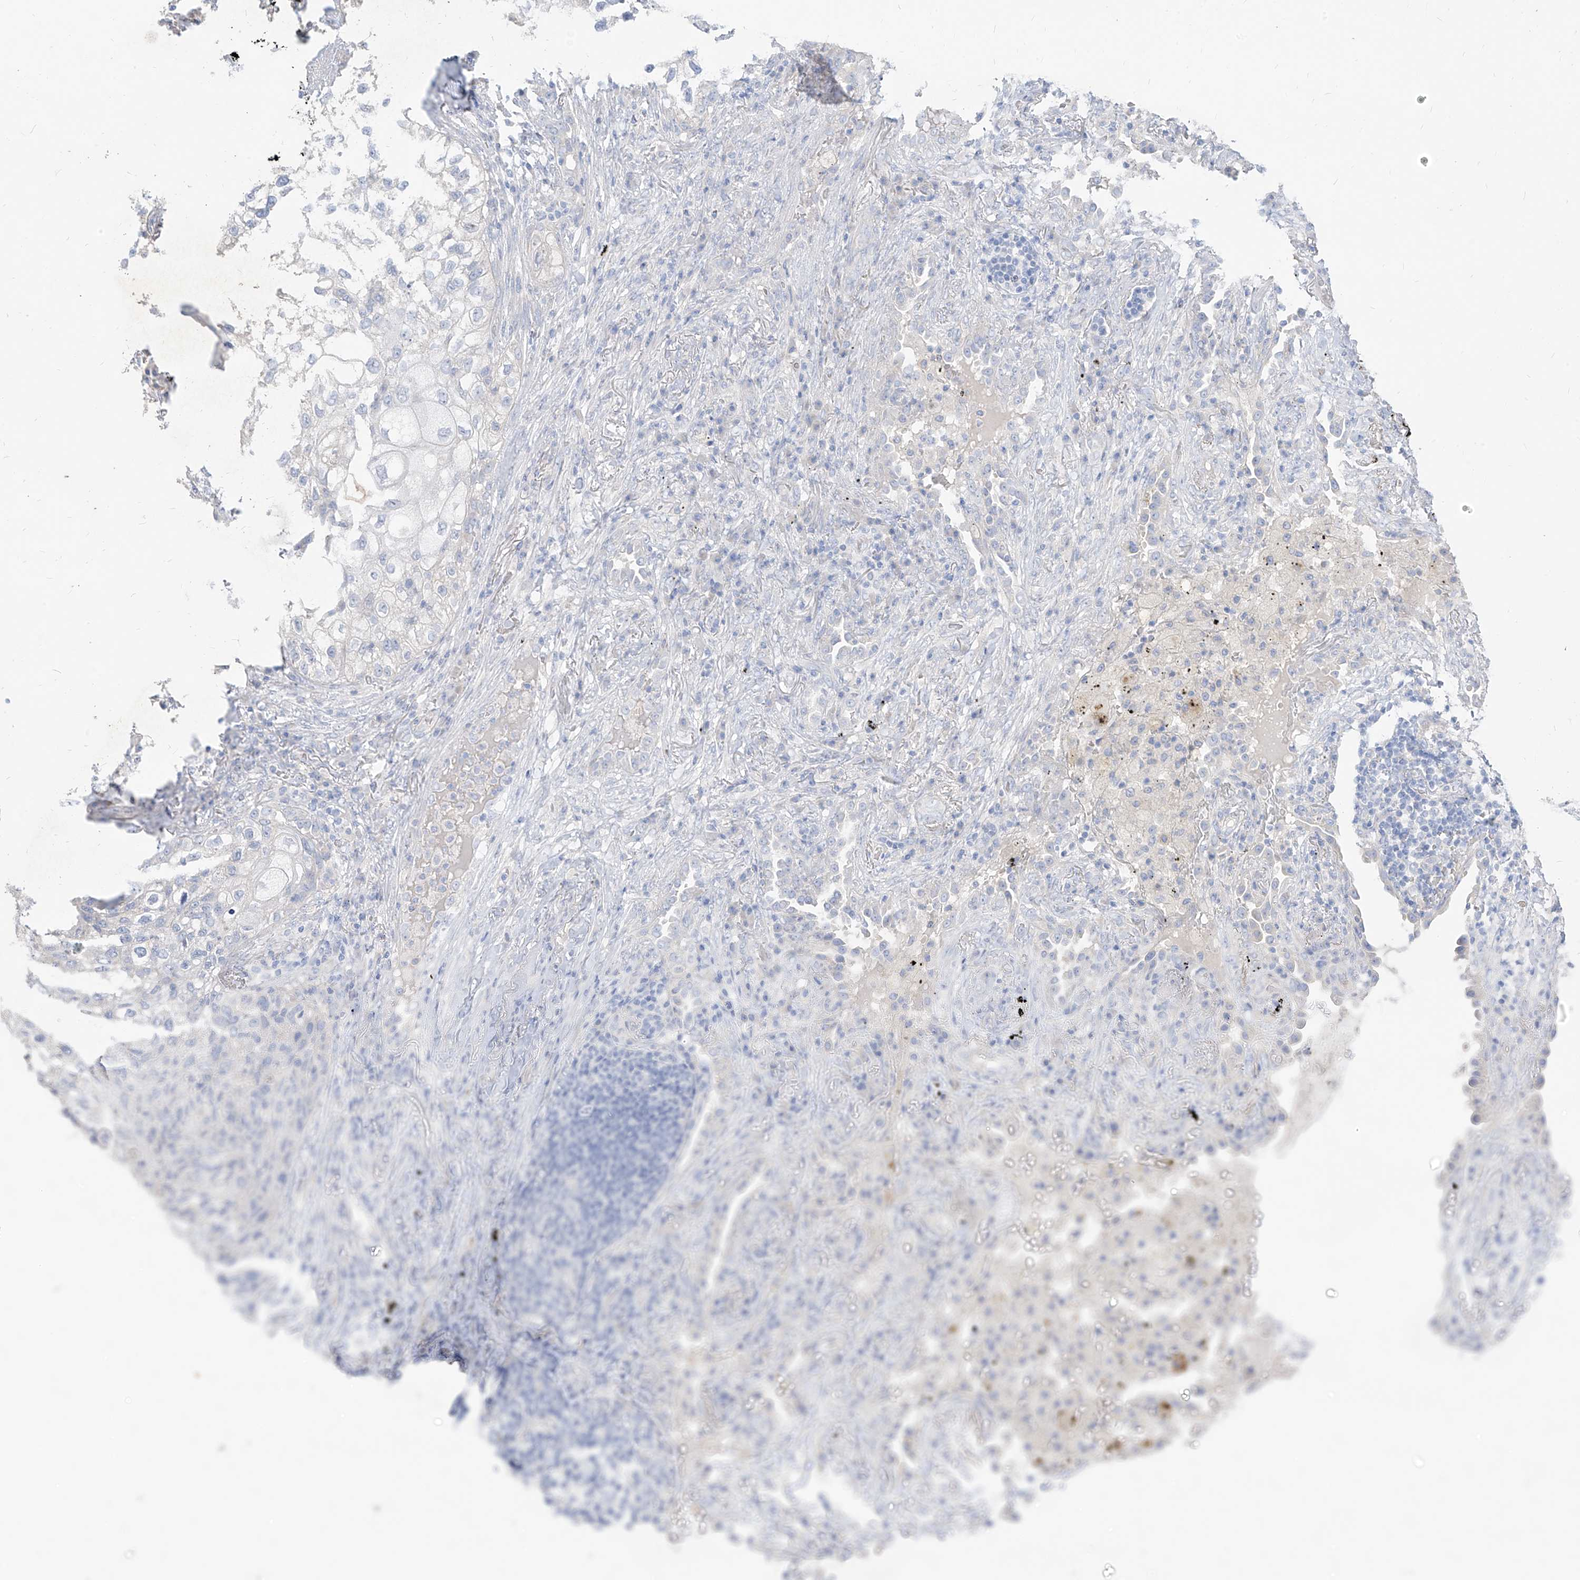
{"staining": {"intensity": "negative", "quantity": "none", "location": "none"}, "tissue": "lung cancer", "cell_type": "Tumor cells", "image_type": "cancer", "snomed": [{"axis": "morphology", "description": "Squamous cell carcinoma, NOS"}, {"axis": "topography", "description": "Lung"}], "caption": "Photomicrograph shows no significant protein positivity in tumor cells of squamous cell carcinoma (lung). (DAB (3,3'-diaminobenzidine) IHC with hematoxylin counter stain).", "gene": "ARHGEF40", "patient": {"sex": "female", "age": 63}}